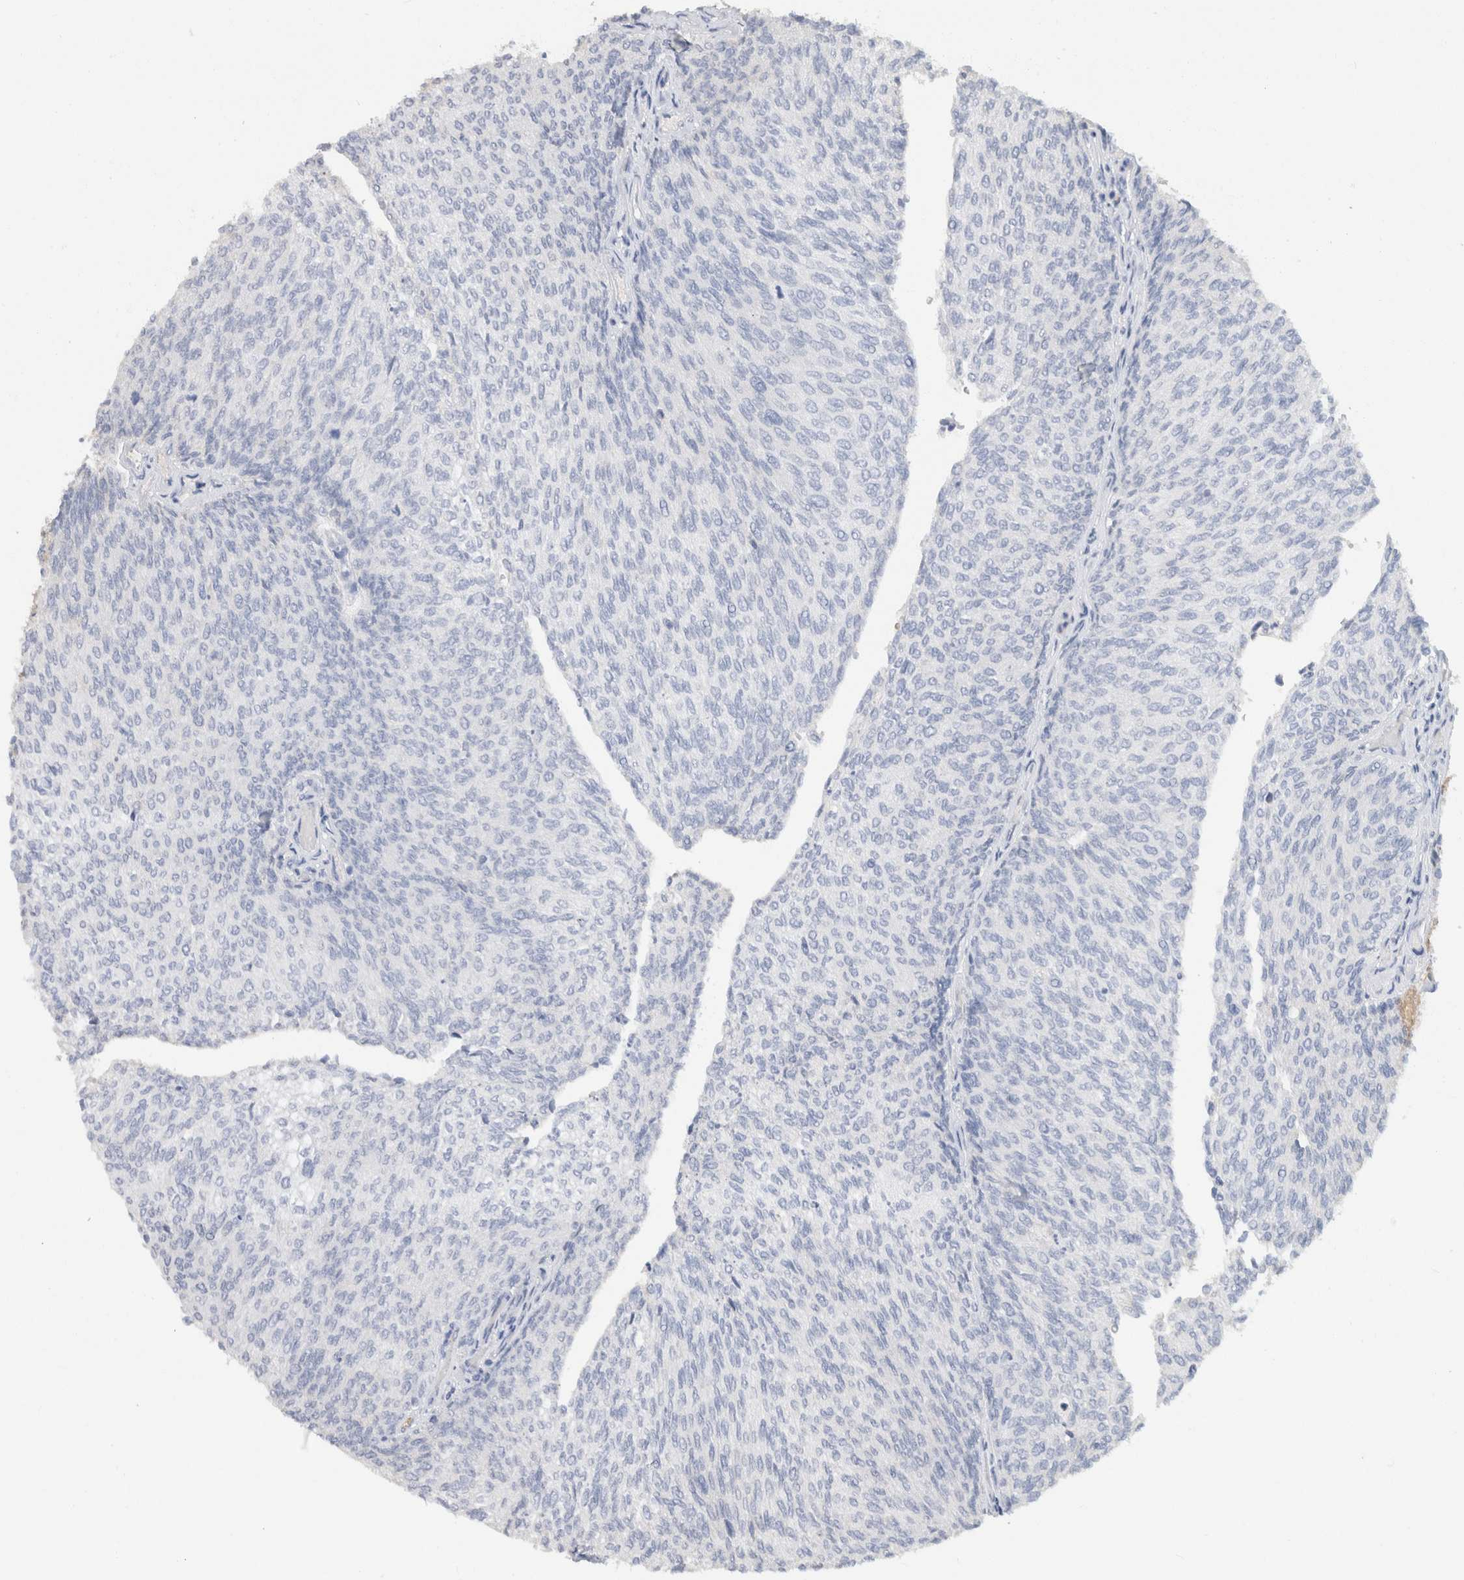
{"staining": {"intensity": "negative", "quantity": "none", "location": "none"}, "tissue": "urothelial cancer", "cell_type": "Tumor cells", "image_type": "cancer", "snomed": [{"axis": "morphology", "description": "Urothelial carcinoma, Low grade"}, {"axis": "topography", "description": "Urinary bladder"}], "caption": "Tumor cells are negative for brown protein staining in low-grade urothelial carcinoma.", "gene": "SCGB1A1", "patient": {"sex": "female", "age": 79}}